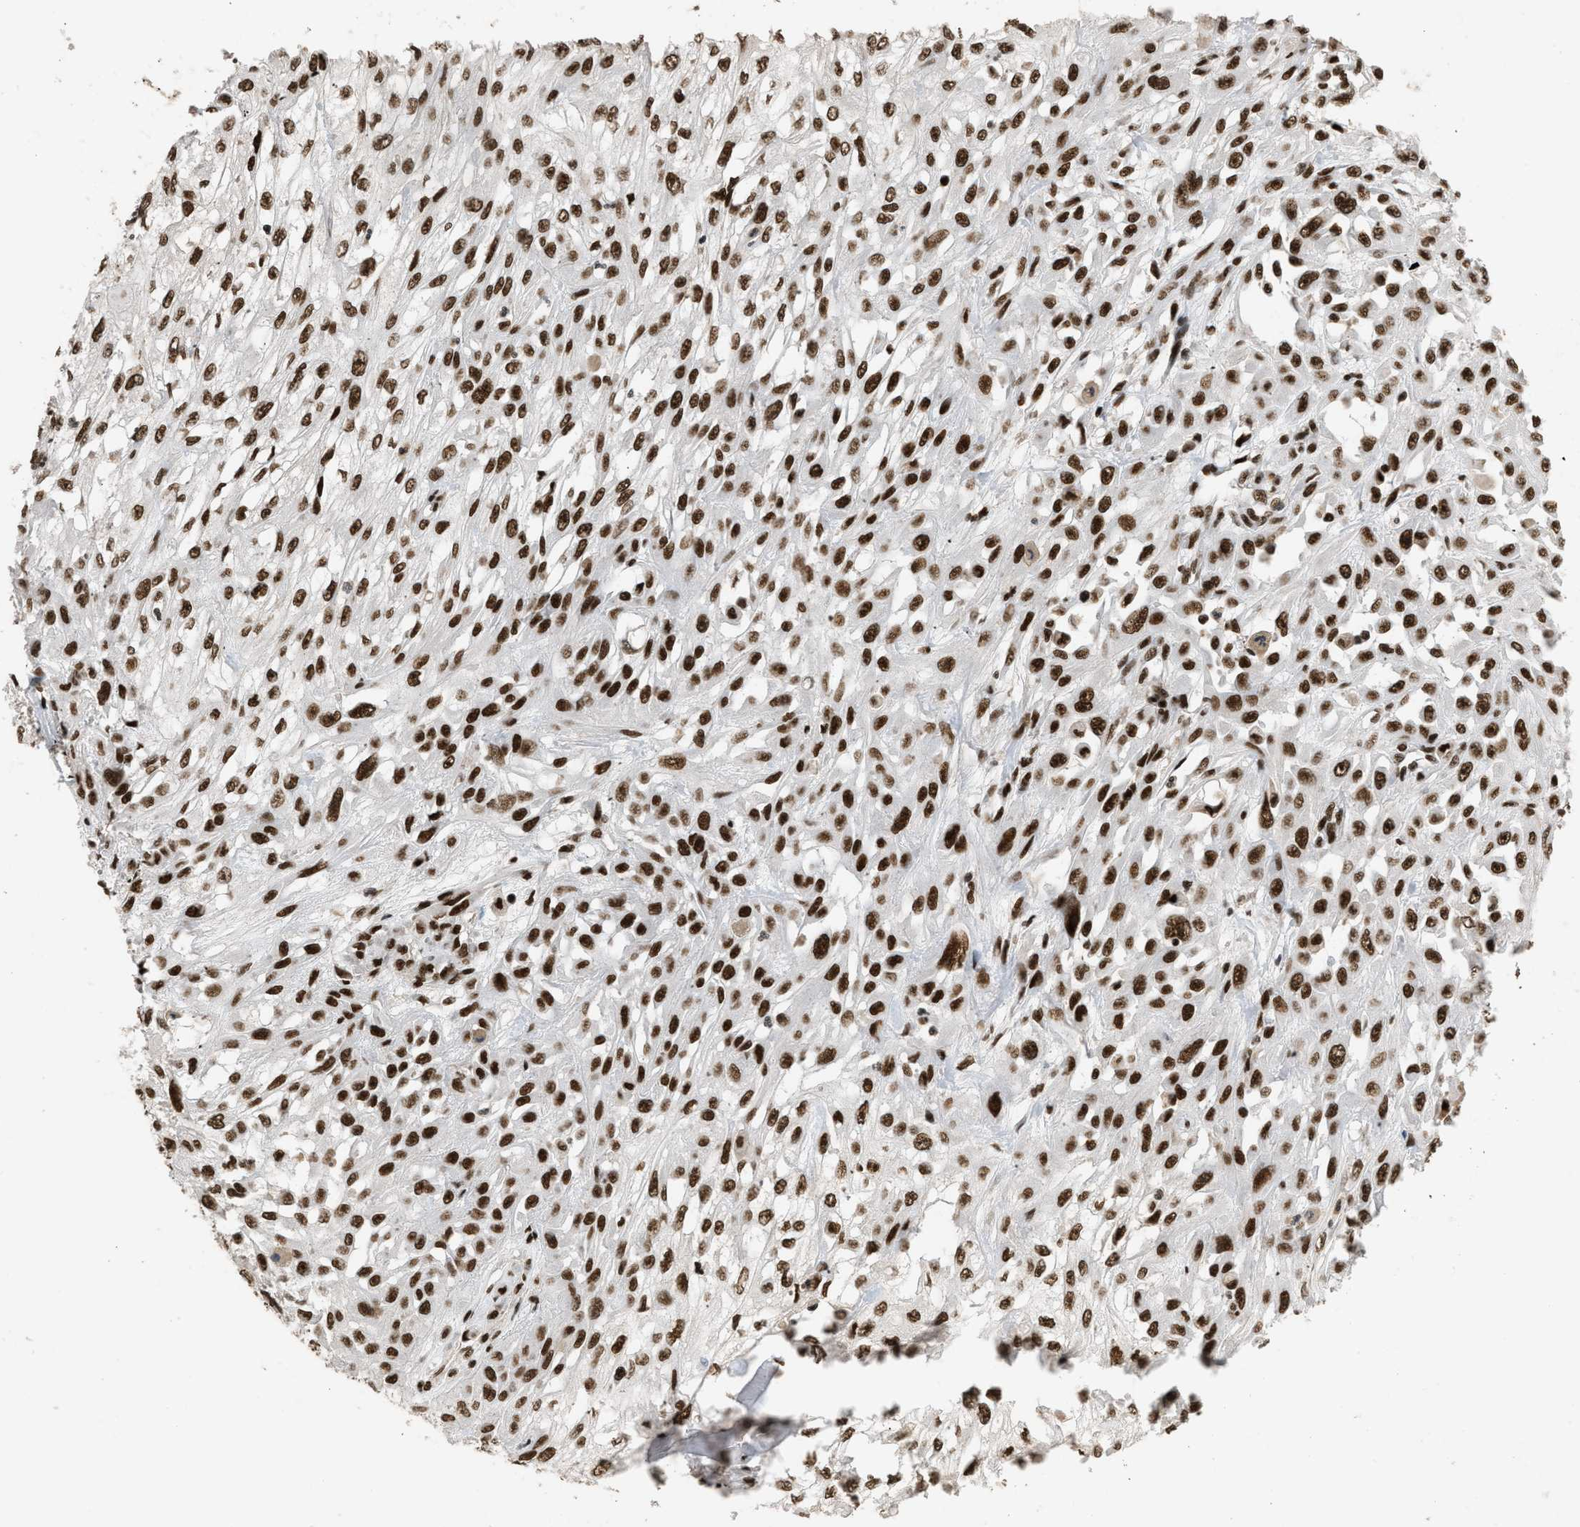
{"staining": {"intensity": "strong", "quantity": ">75%", "location": "nuclear"}, "tissue": "skin cancer", "cell_type": "Tumor cells", "image_type": "cancer", "snomed": [{"axis": "morphology", "description": "Squamous cell carcinoma, NOS"}, {"axis": "morphology", "description": "Squamous cell carcinoma, metastatic, NOS"}, {"axis": "topography", "description": "Skin"}, {"axis": "topography", "description": "Lymph node"}], "caption": "A micrograph of squamous cell carcinoma (skin) stained for a protein shows strong nuclear brown staining in tumor cells.", "gene": "SMARCB1", "patient": {"sex": "male", "age": 75}}